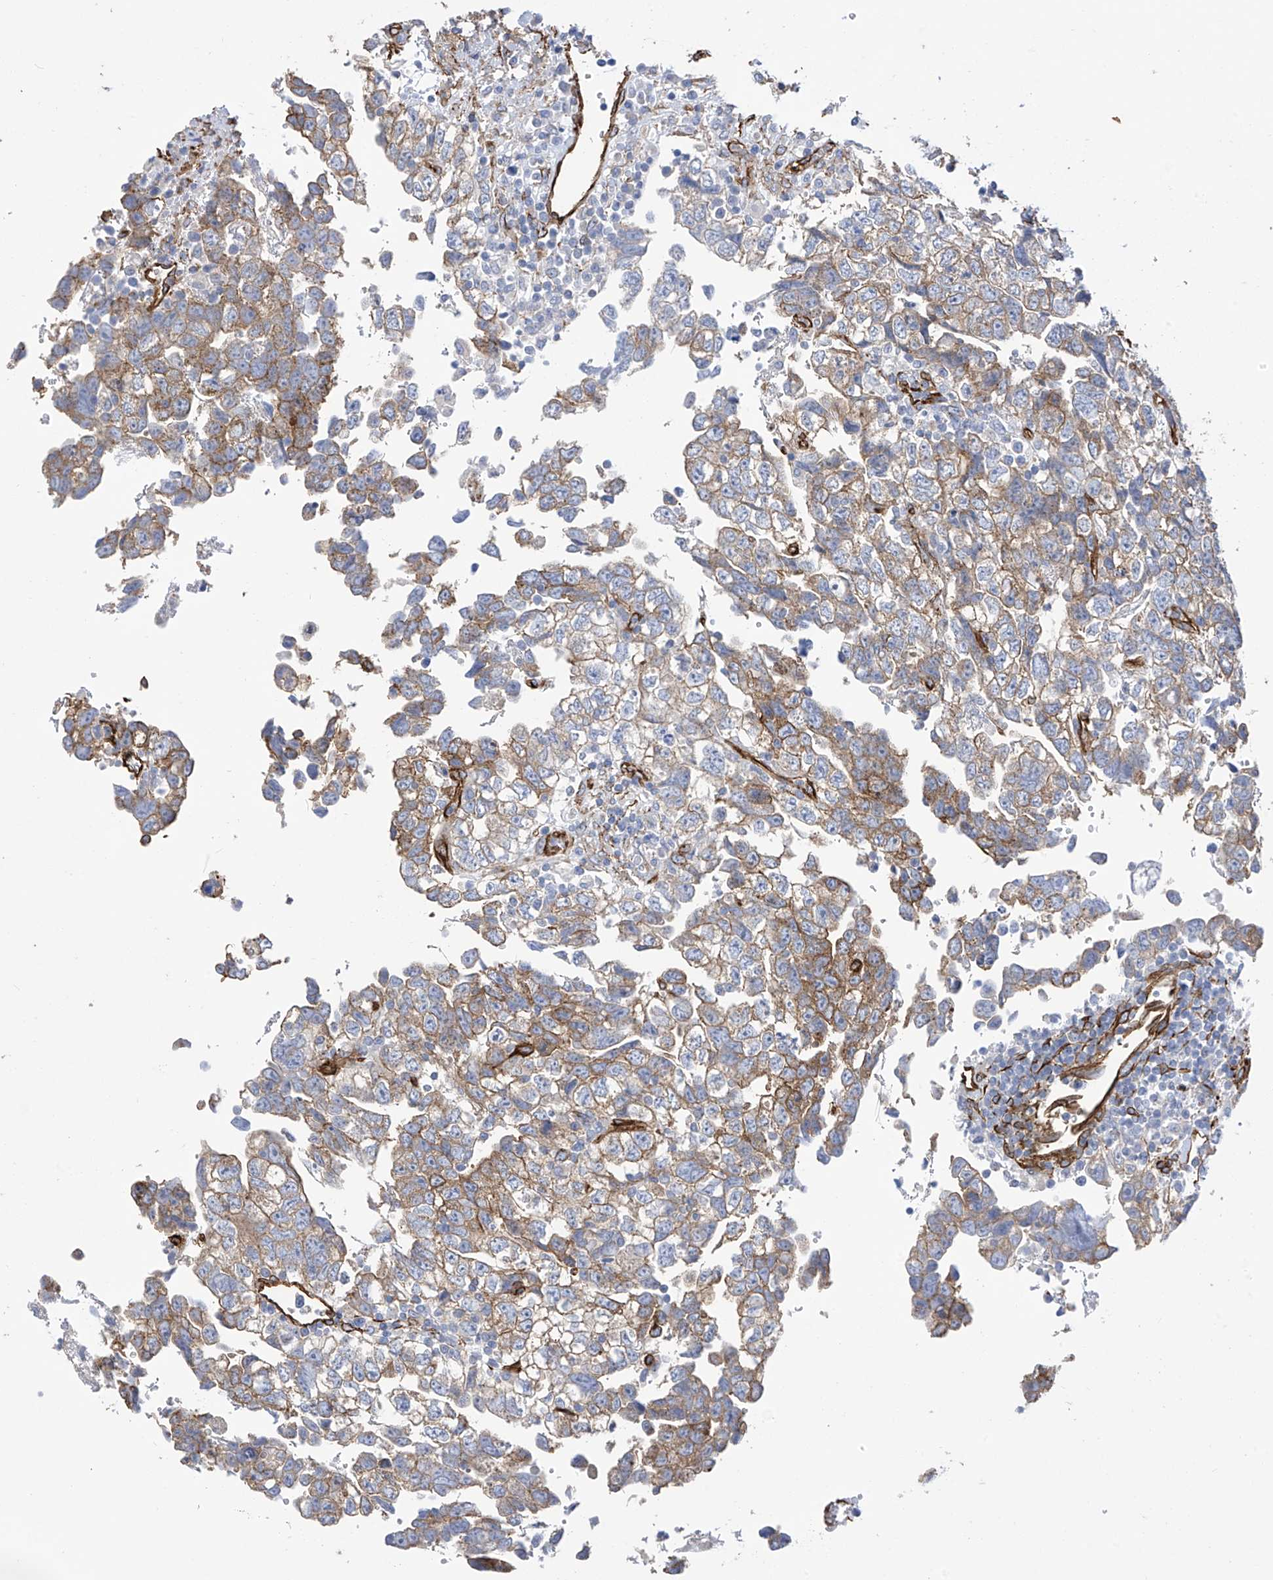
{"staining": {"intensity": "moderate", "quantity": "25%-75%", "location": "cytoplasmic/membranous"}, "tissue": "testis cancer", "cell_type": "Tumor cells", "image_type": "cancer", "snomed": [{"axis": "morphology", "description": "Carcinoma, Embryonal, NOS"}, {"axis": "topography", "description": "Testis"}], "caption": "Immunohistochemistry histopathology image of human embryonal carcinoma (testis) stained for a protein (brown), which displays medium levels of moderate cytoplasmic/membranous staining in approximately 25%-75% of tumor cells.", "gene": "UBTD1", "patient": {"sex": "male", "age": 37}}